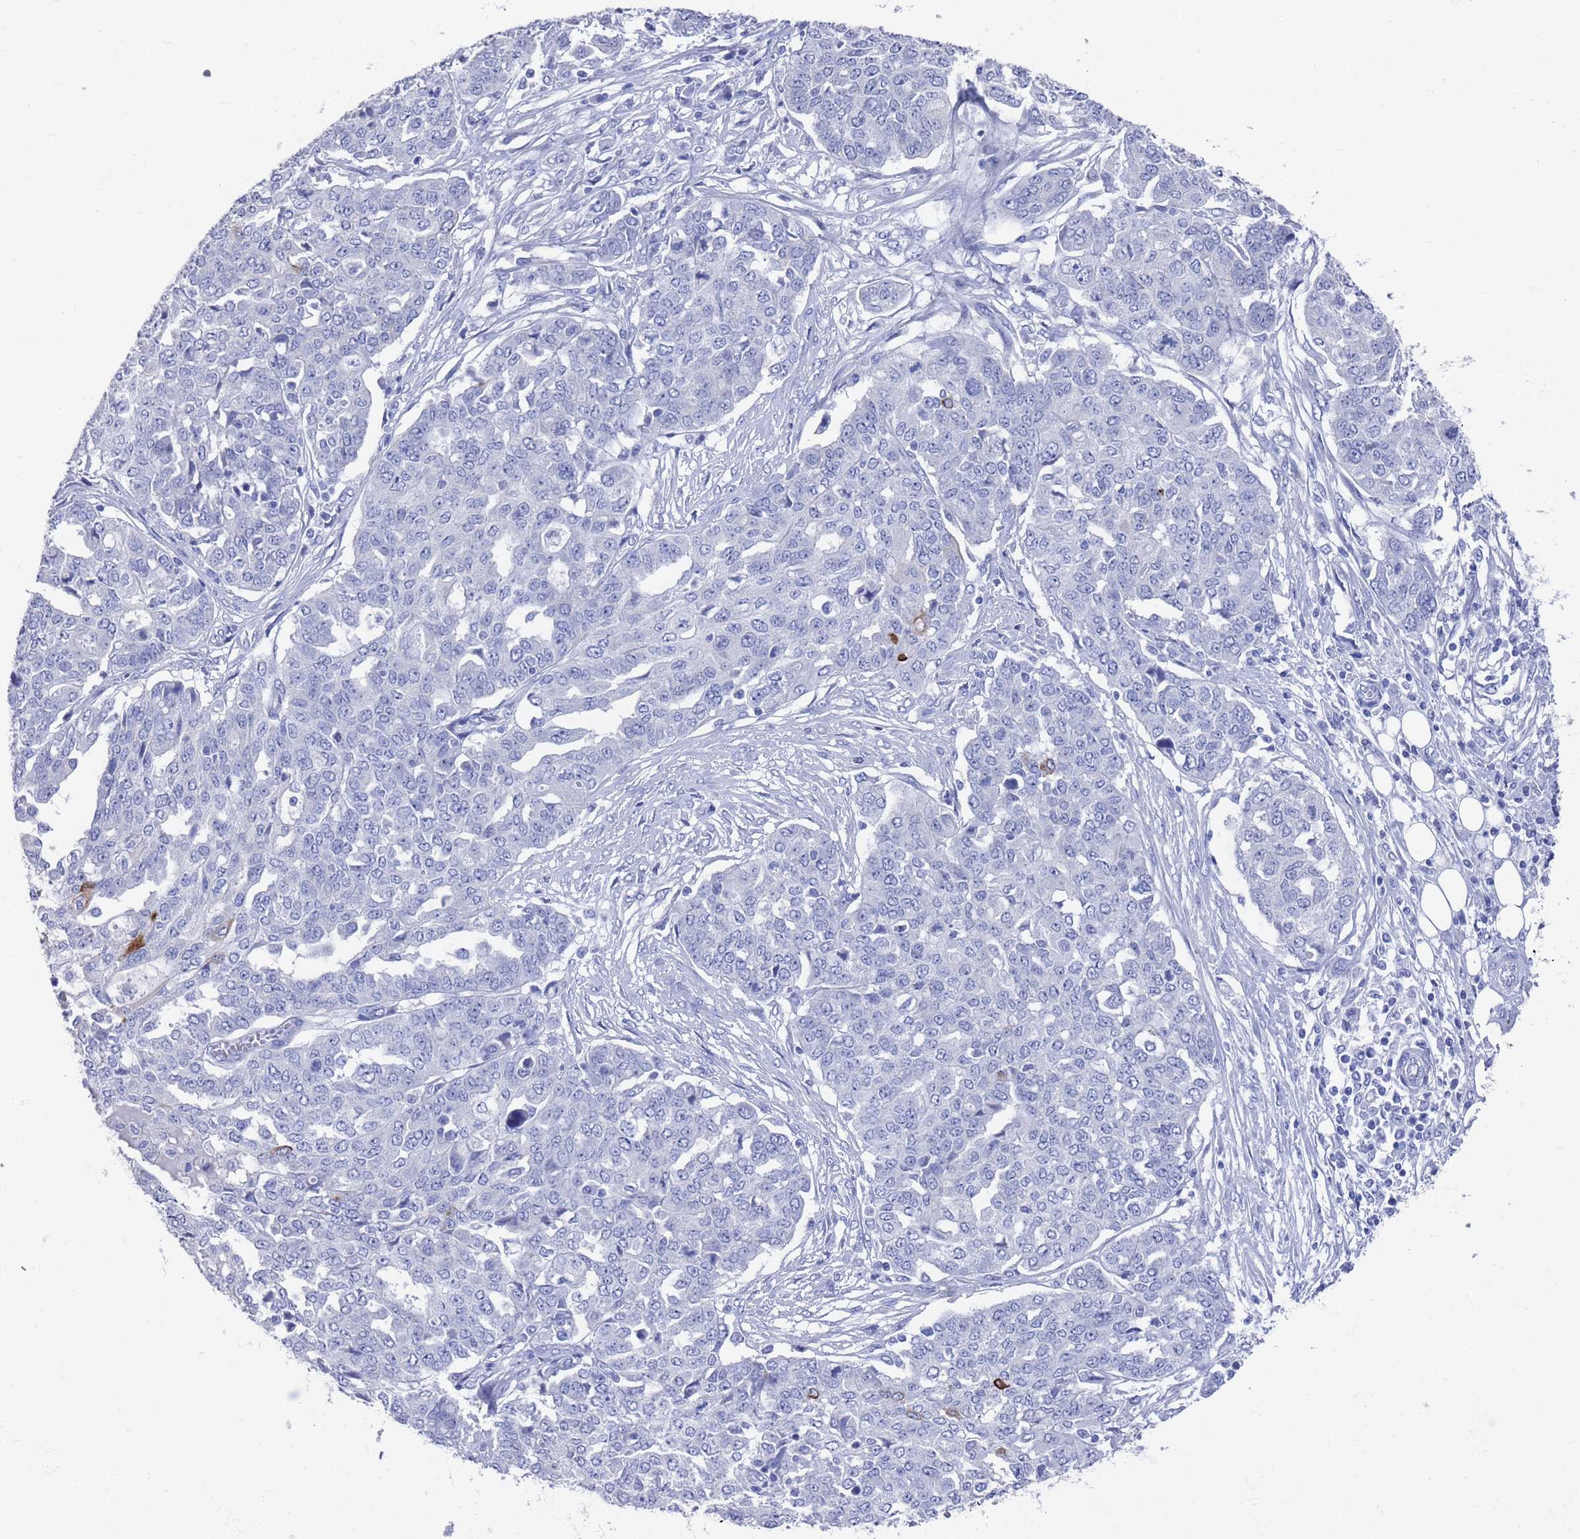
{"staining": {"intensity": "negative", "quantity": "none", "location": "none"}, "tissue": "ovarian cancer", "cell_type": "Tumor cells", "image_type": "cancer", "snomed": [{"axis": "morphology", "description": "Cystadenocarcinoma, serous, NOS"}, {"axis": "topography", "description": "Soft tissue"}, {"axis": "topography", "description": "Ovary"}], "caption": "Ovarian serous cystadenocarcinoma was stained to show a protein in brown. There is no significant expression in tumor cells. (DAB immunohistochemistry (IHC) with hematoxylin counter stain).", "gene": "MTMR2", "patient": {"sex": "female", "age": 57}}